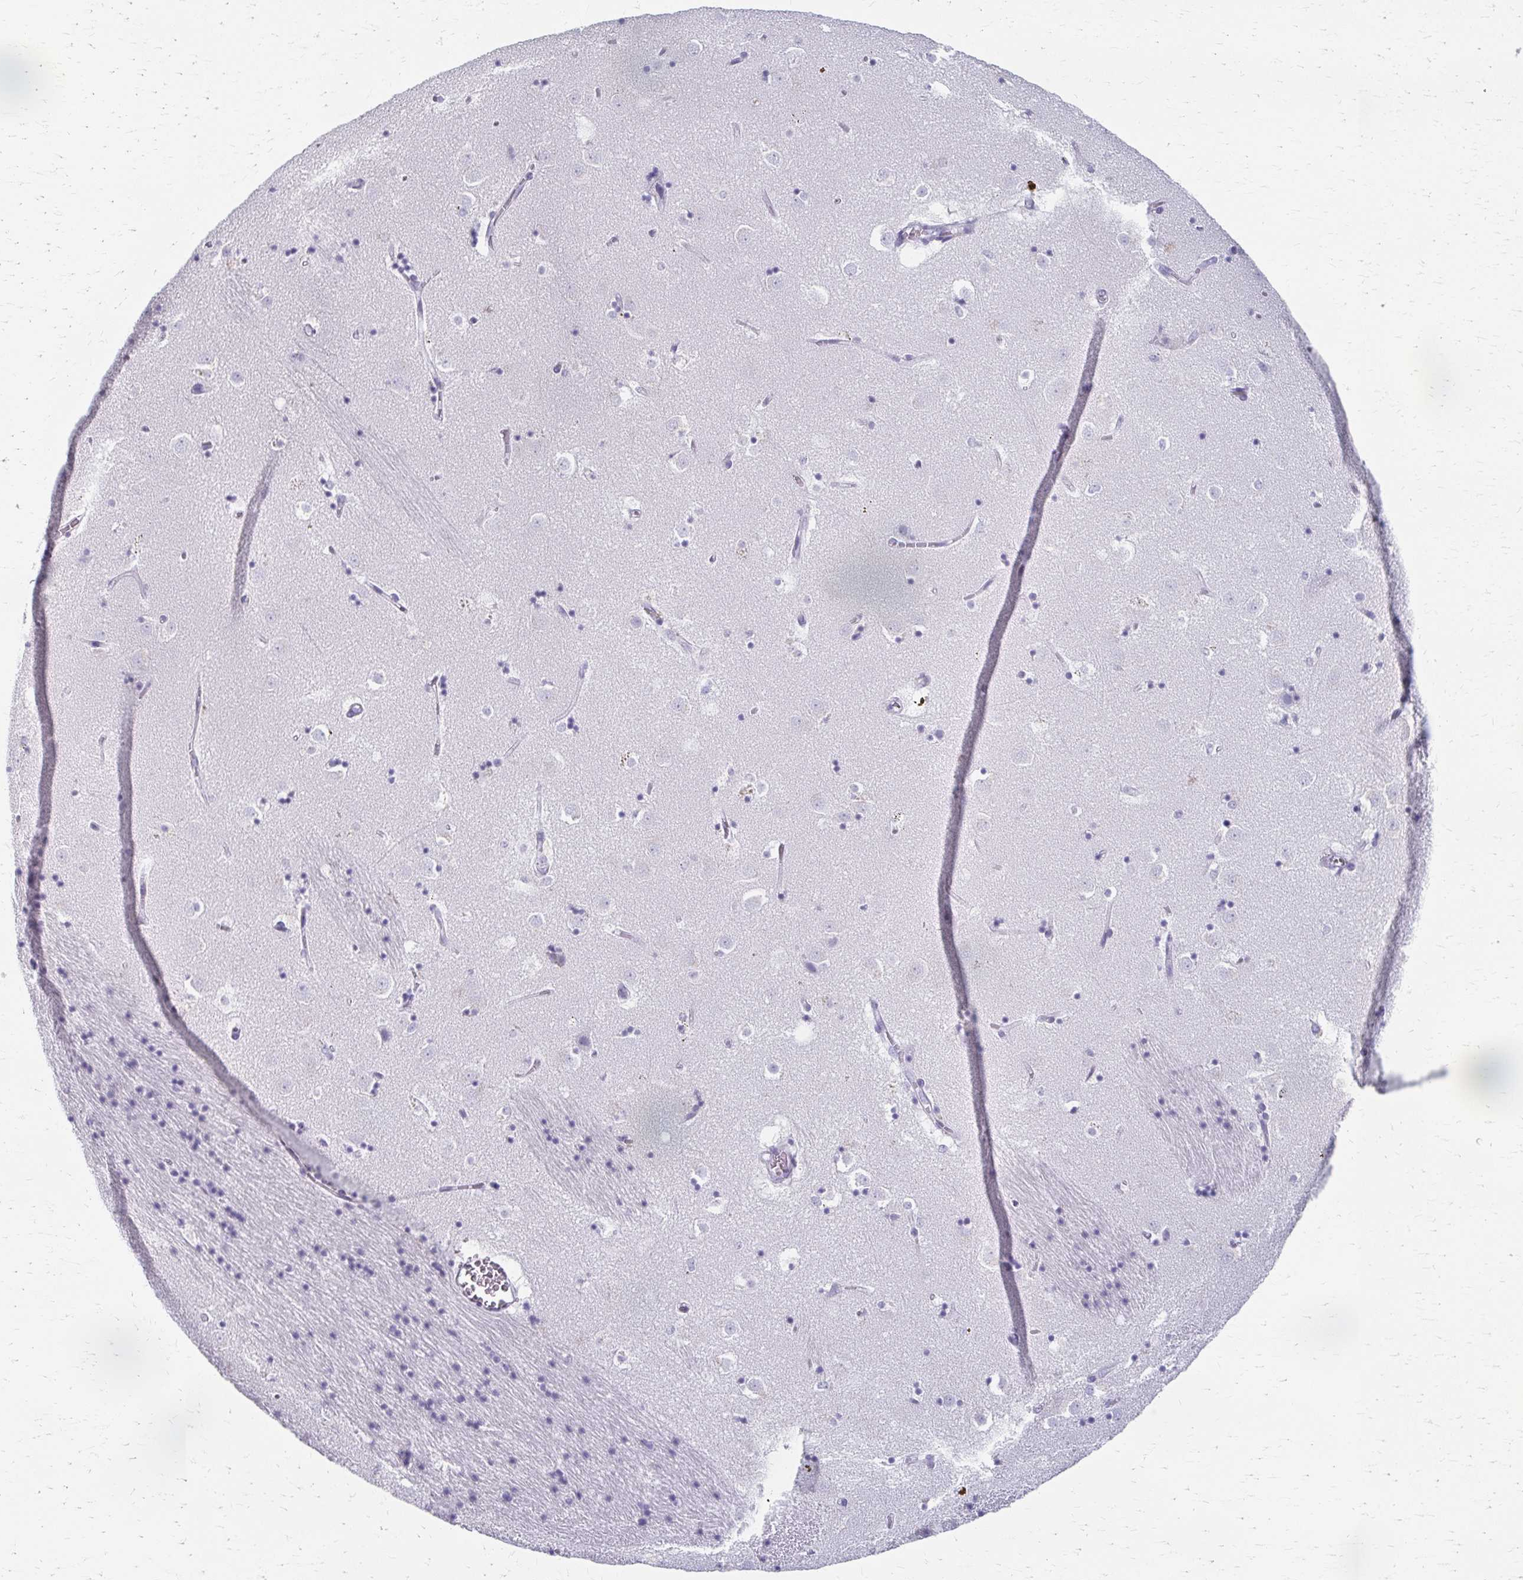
{"staining": {"intensity": "negative", "quantity": "none", "location": "none"}, "tissue": "caudate", "cell_type": "Glial cells", "image_type": "normal", "snomed": [{"axis": "morphology", "description": "Normal tissue, NOS"}, {"axis": "topography", "description": "Lateral ventricle wall"}], "caption": "A micrograph of caudate stained for a protein demonstrates no brown staining in glial cells. (DAB immunohistochemistry (IHC), high magnification).", "gene": "CYB5A", "patient": {"sex": "male", "age": 58}}